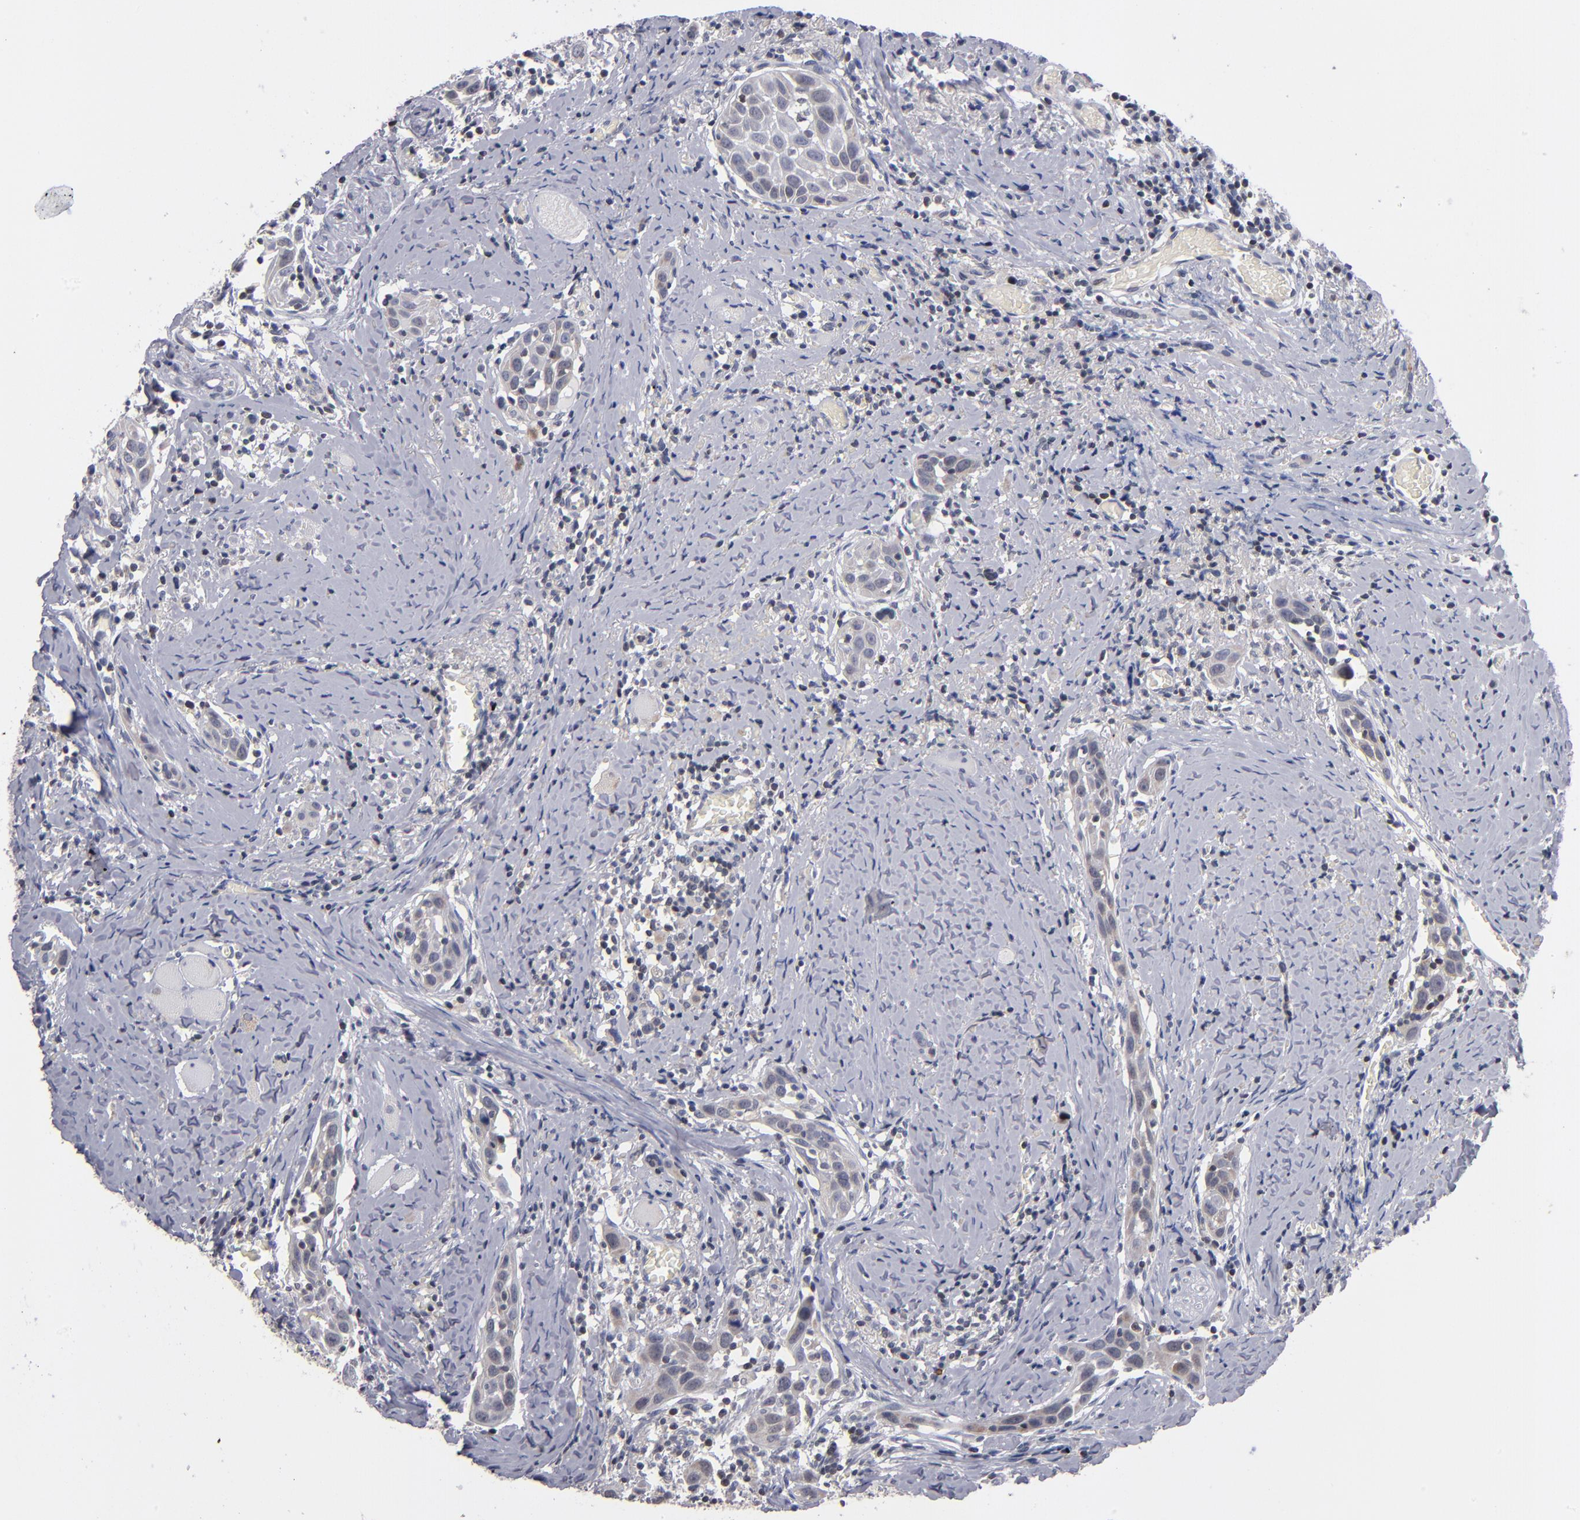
{"staining": {"intensity": "weak", "quantity": ">75%", "location": "cytoplasmic/membranous"}, "tissue": "head and neck cancer", "cell_type": "Tumor cells", "image_type": "cancer", "snomed": [{"axis": "morphology", "description": "Squamous cell carcinoma, NOS"}, {"axis": "topography", "description": "Oral tissue"}, {"axis": "topography", "description": "Head-Neck"}], "caption": "Immunohistochemical staining of human head and neck squamous cell carcinoma demonstrates weak cytoplasmic/membranous protein staining in approximately >75% of tumor cells.", "gene": "ODF2", "patient": {"sex": "female", "age": 50}}